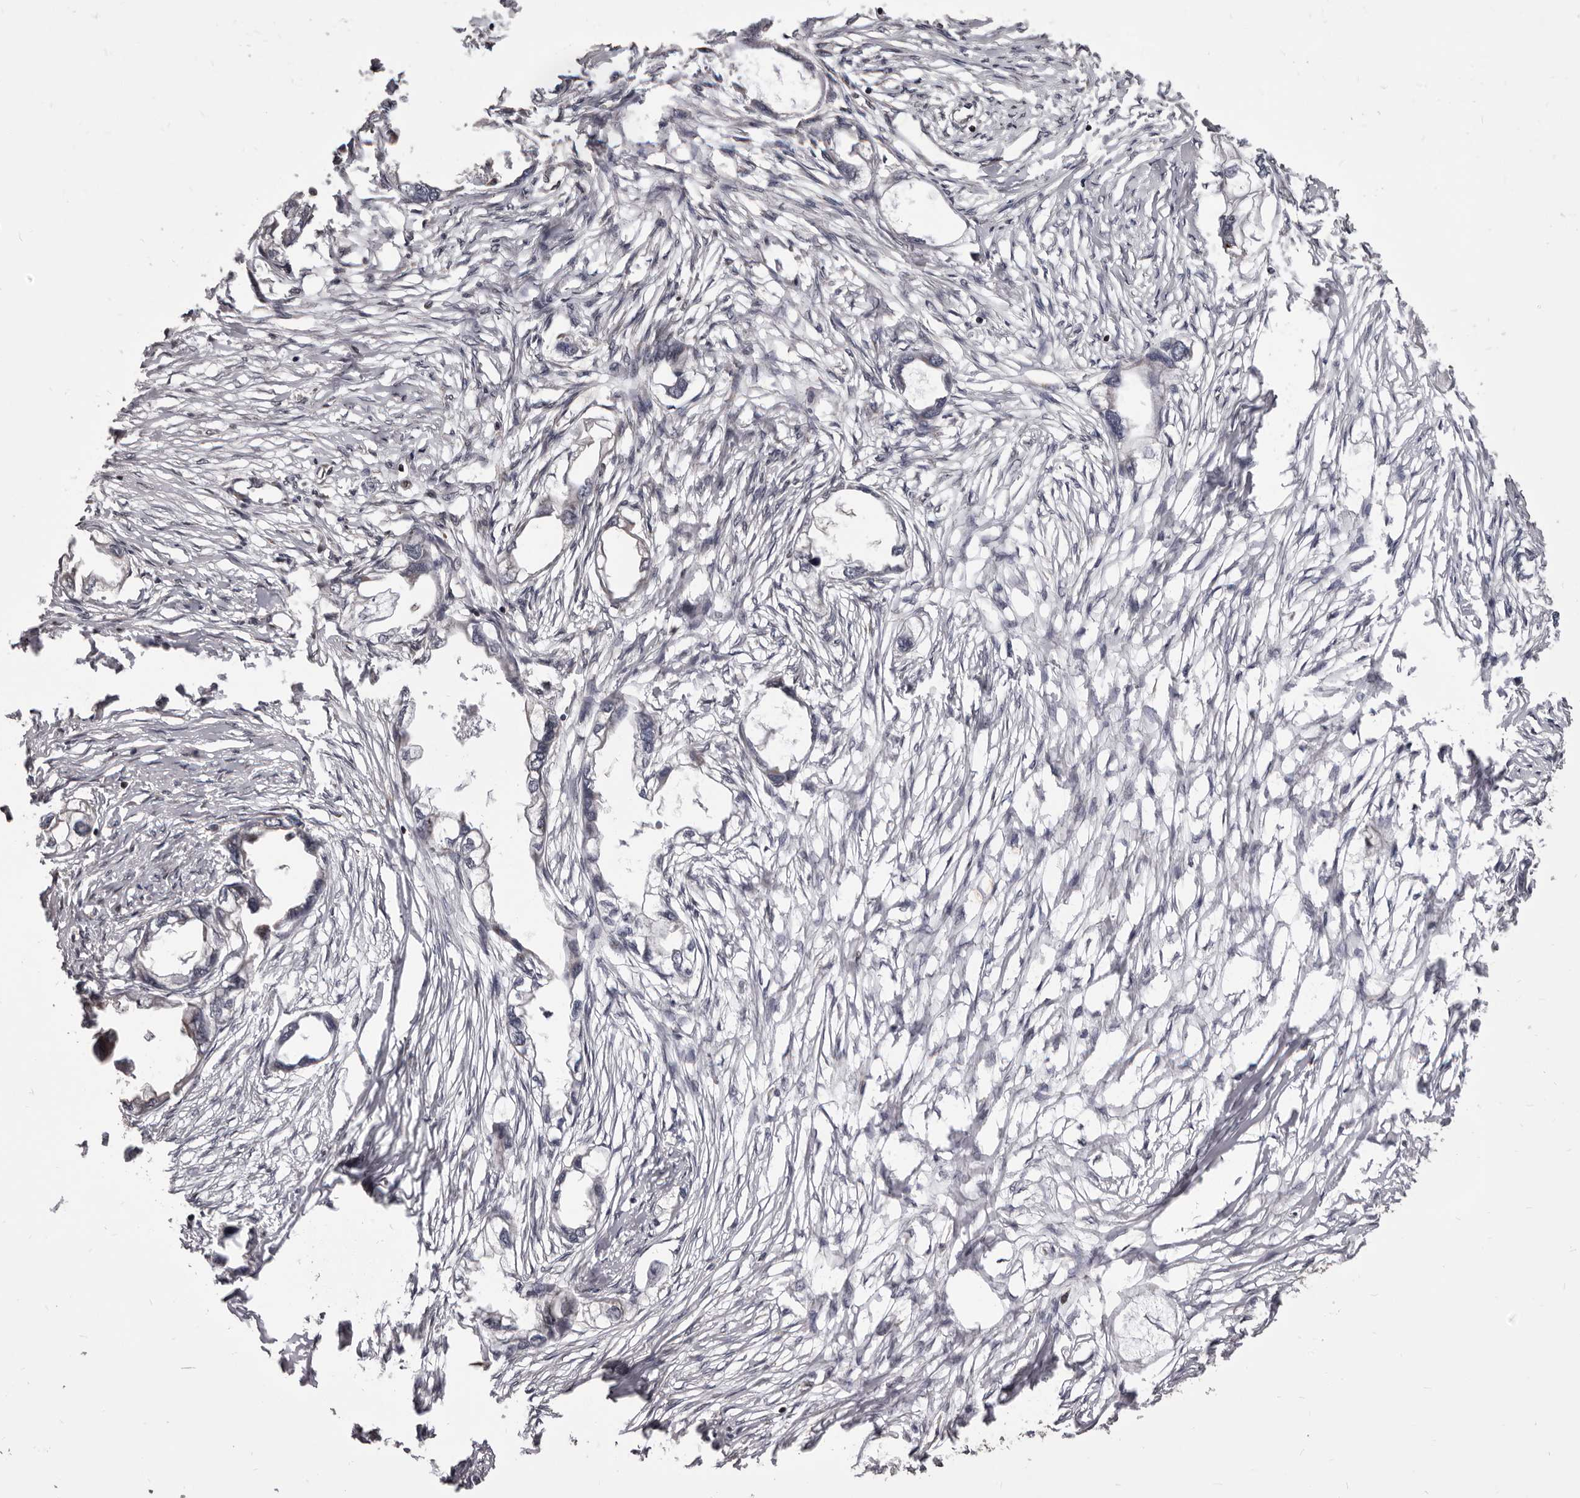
{"staining": {"intensity": "negative", "quantity": "none", "location": "none"}, "tissue": "endometrial cancer", "cell_type": "Tumor cells", "image_type": "cancer", "snomed": [{"axis": "morphology", "description": "Adenocarcinoma, NOS"}, {"axis": "morphology", "description": "Adenocarcinoma, metastatic, NOS"}, {"axis": "topography", "description": "Adipose tissue"}, {"axis": "topography", "description": "Endometrium"}], "caption": "High magnification brightfield microscopy of adenocarcinoma (endometrial) stained with DAB (3,3'-diaminobenzidine) (brown) and counterstained with hematoxylin (blue): tumor cells show no significant staining. (Immunohistochemistry (ihc), brightfield microscopy, high magnification).", "gene": "MAP3K14", "patient": {"sex": "female", "age": 67}}